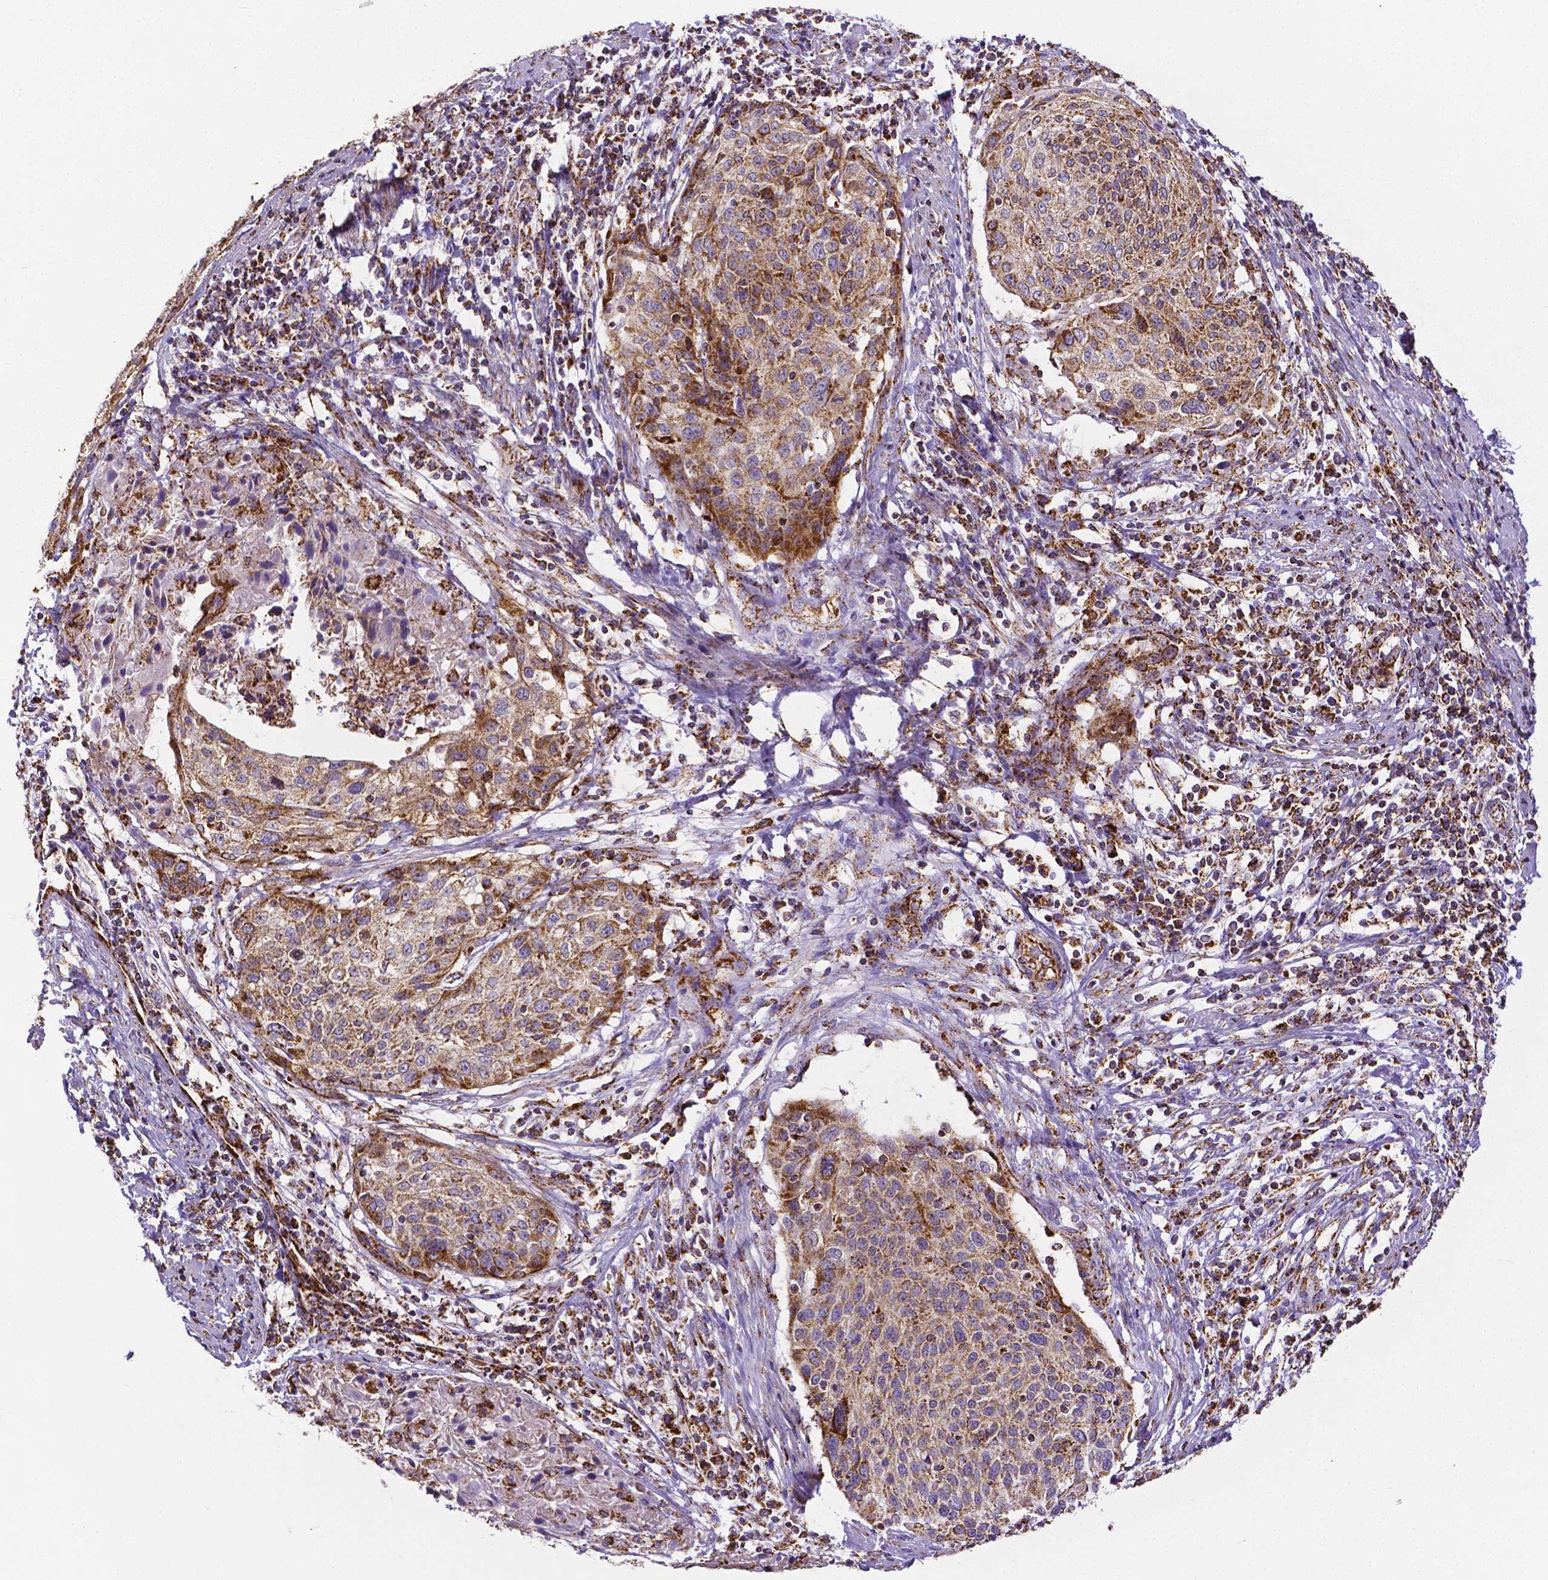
{"staining": {"intensity": "moderate", "quantity": ">75%", "location": "cytoplasmic/membranous"}, "tissue": "cervical cancer", "cell_type": "Tumor cells", "image_type": "cancer", "snomed": [{"axis": "morphology", "description": "Squamous cell carcinoma, NOS"}, {"axis": "topography", "description": "Cervix"}], "caption": "Immunohistochemistry of cervical cancer shows medium levels of moderate cytoplasmic/membranous expression in approximately >75% of tumor cells.", "gene": "MACC1", "patient": {"sex": "female", "age": 31}}